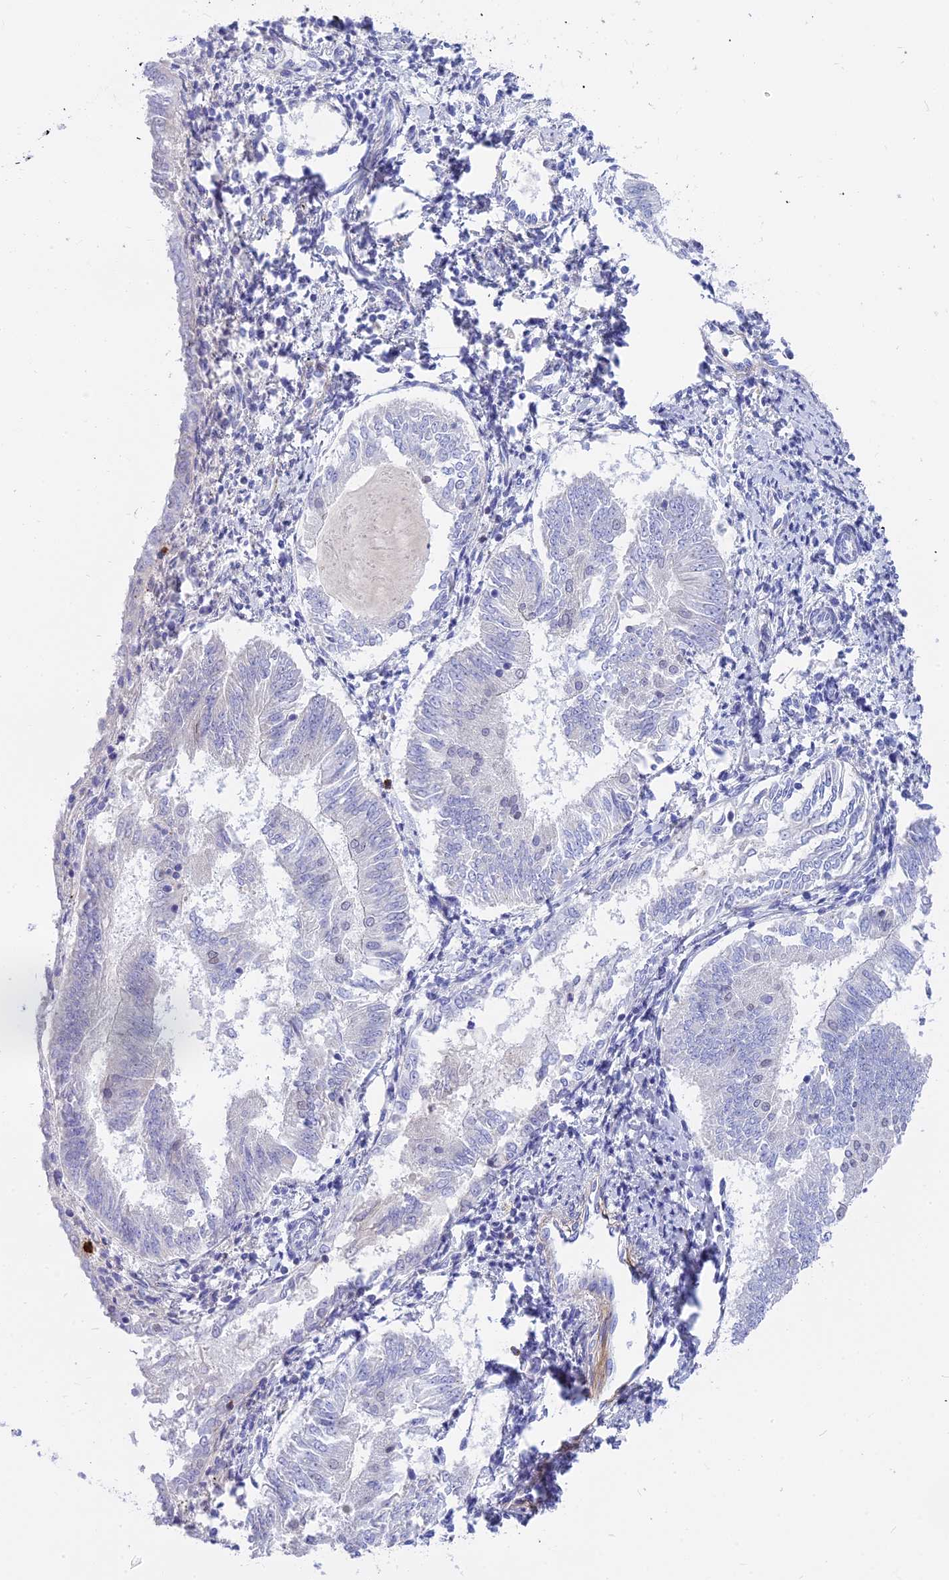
{"staining": {"intensity": "negative", "quantity": "none", "location": "none"}, "tissue": "endometrial cancer", "cell_type": "Tumor cells", "image_type": "cancer", "snomed": [{"axis": "morphology", "description": "Adenocarcinoma, NOS"}, {"axis": "topography", "description": "Endometrium"}], "caption": "Immunohistochemistry (IHC) photomicrograph of endometrial adenocarcinoma stained for a protein (brown), which exhibits no staining in tumor cells.", "gene": "MBD3L1", "patient": {"sex": "female", "age": 58}}